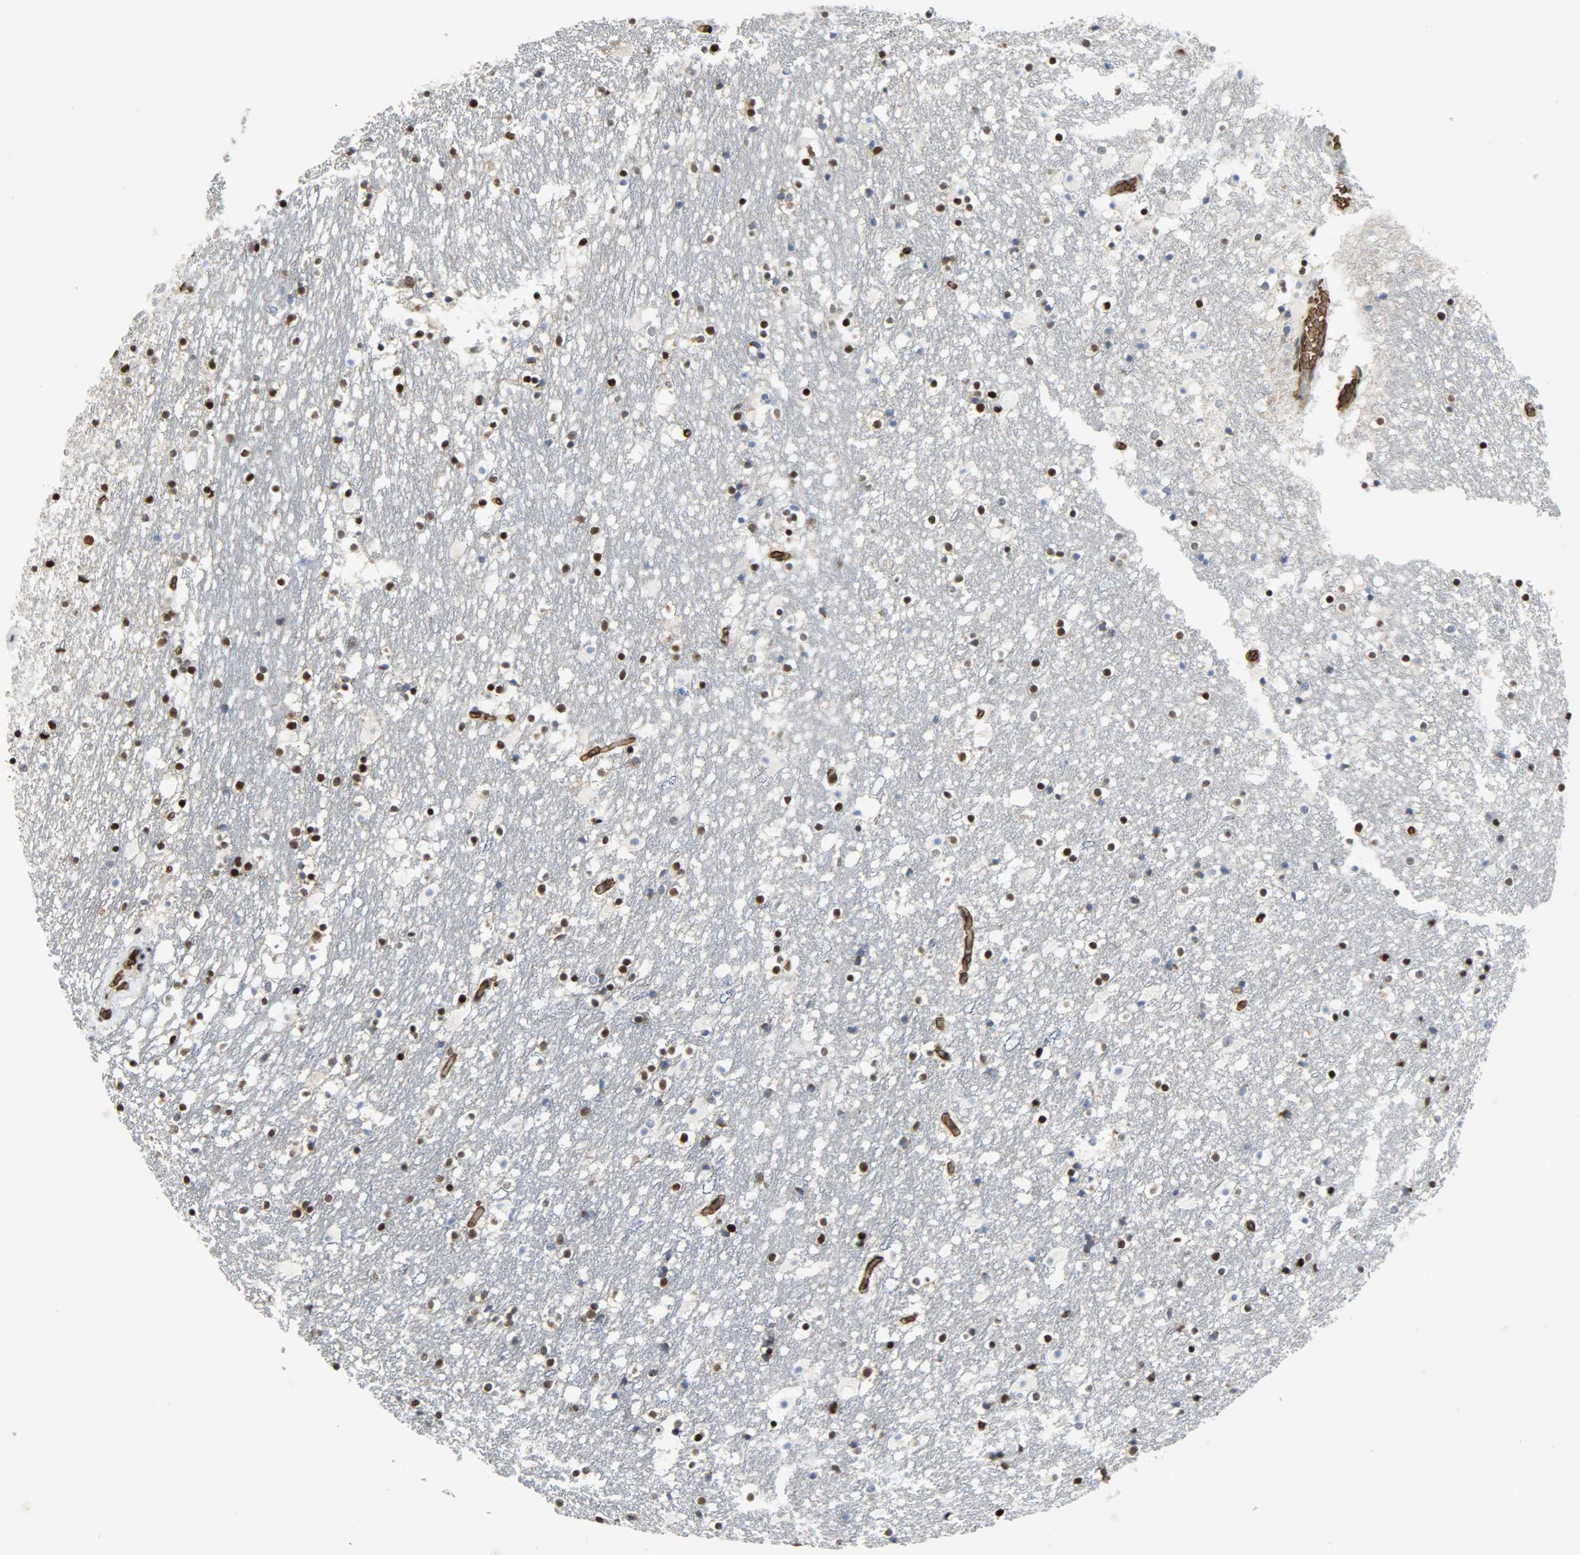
{"staining": {"intensity": "strong", "quantity": ">75%", "location": "nuclear"}, "tissue": "caudate", "cell_type": "Glial cells", "image_type": "normal", "snomed": [{"axis": "morphology", "description": "Normal tissue, NOS"}, {"axis": "topography", "description": "Lateral ventricle wall"}], "caption": "This histopathology image displays IHC staining of unremarkable caudate, with high strong nuclear expression in about >75% of glial cells.", "gene": "SNAI1", "patient": {"sex": "male", "age": 45}}